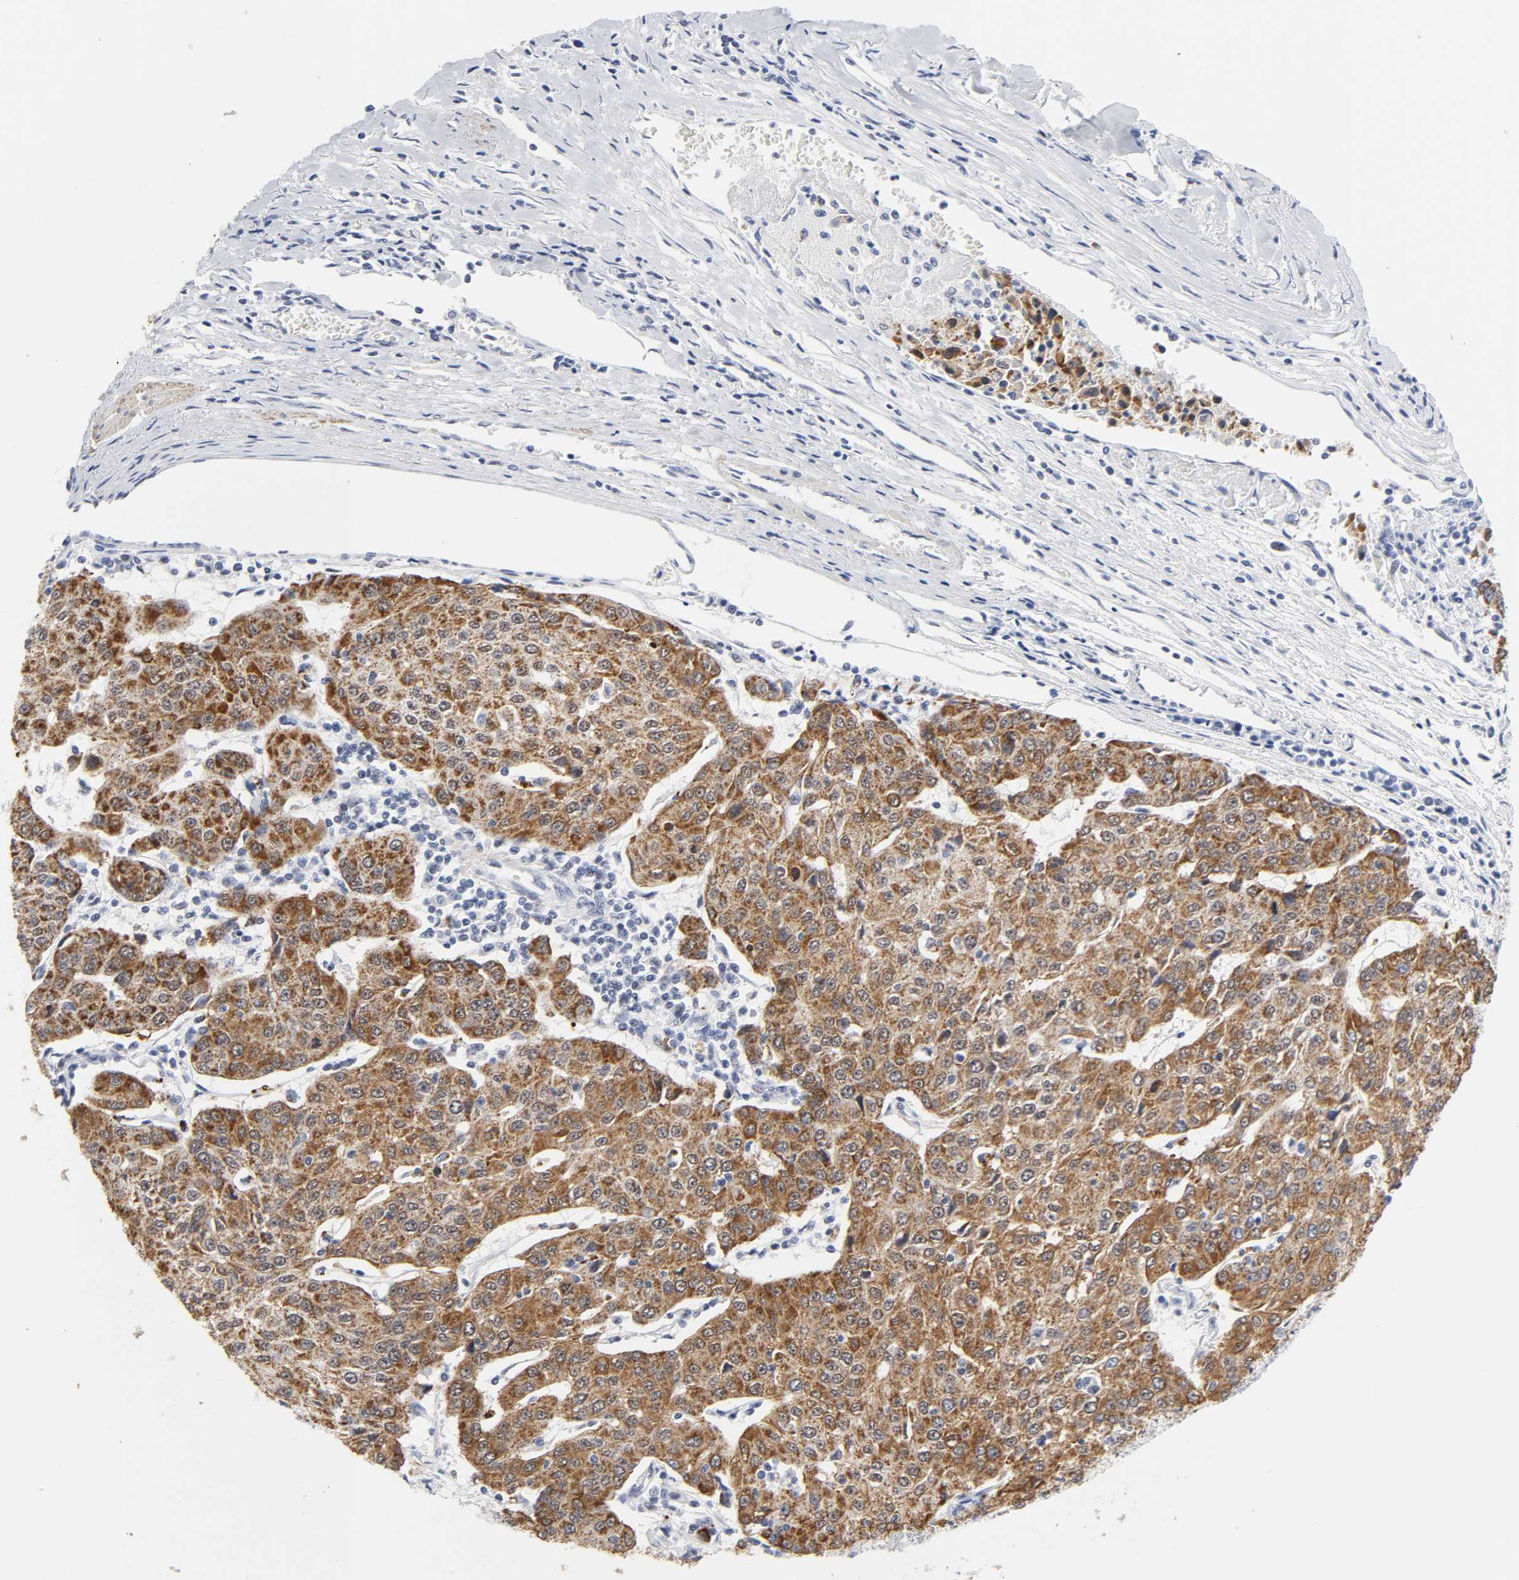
{"staining": {"intensity": "strong", "quantity": ">75%", "location": "cytoplasmic/membranous"}, "tissue": "urothelial cancer", "cell_type": "Tumor cells", "image_type": "cancer", "snomed": [{"axis": "morphology", "description": "Urothelial carcinoma, High grade"}, {"axis": "topography", "description": "Urinary bladder"}], "caption": "Immunohistochemistry (IHC) micrograph of neoplastic tissue: human urothelial carcinoma (high-grade) stained using IHC demonstrates high levels of strong protein expression localized specifically in the cytoplasmic/membranous of tumor cells, appearing as a cytoplasmic/membranous brown color.", "gene": "GRHL2", "patient": {"sex": "female", "age": 85}}